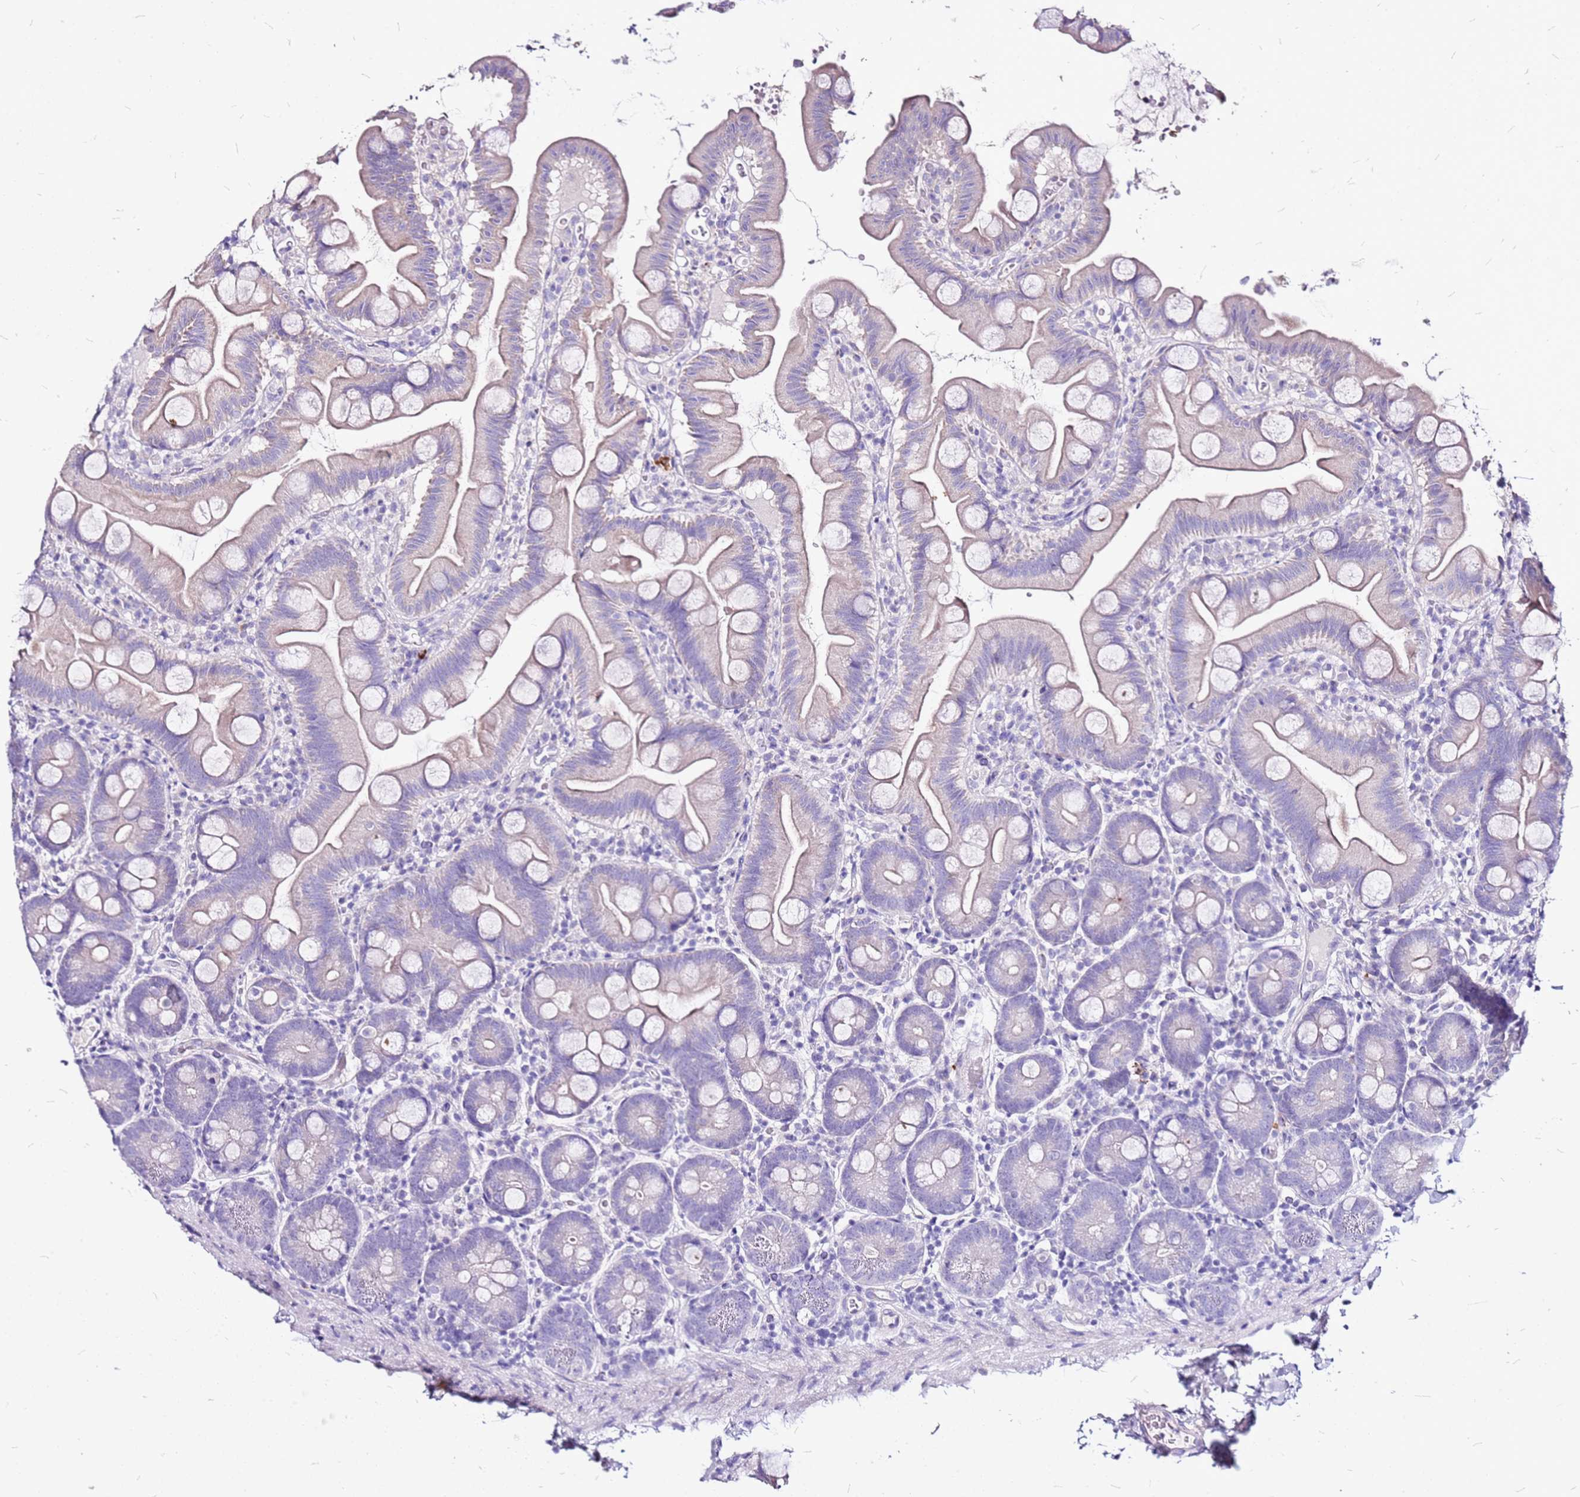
{"staining": {"intensity": "negative", "quantity": "none", "location": "none"}, "tissue": "small intestine", "cell_type": "Glandular cells", "image_type": "normal", "snomed": [{"axis": "morphology", "description": "Normal tissue, NOS"}, {"axis": "topography", "description": "Small intestine"}], "caption": "Immunohistochemical staining of benign small intestine demonstrates no significant expression in glandular cells. The staining was performed using DAB (3,3'-diaminobenzidine) to visualize the protein expression in brown, while the nuclei were stained in blue with hematoxylin (Magnification: 20x).", "gene": "CASD1", "patient": {"sex": "female", "age": 68}}